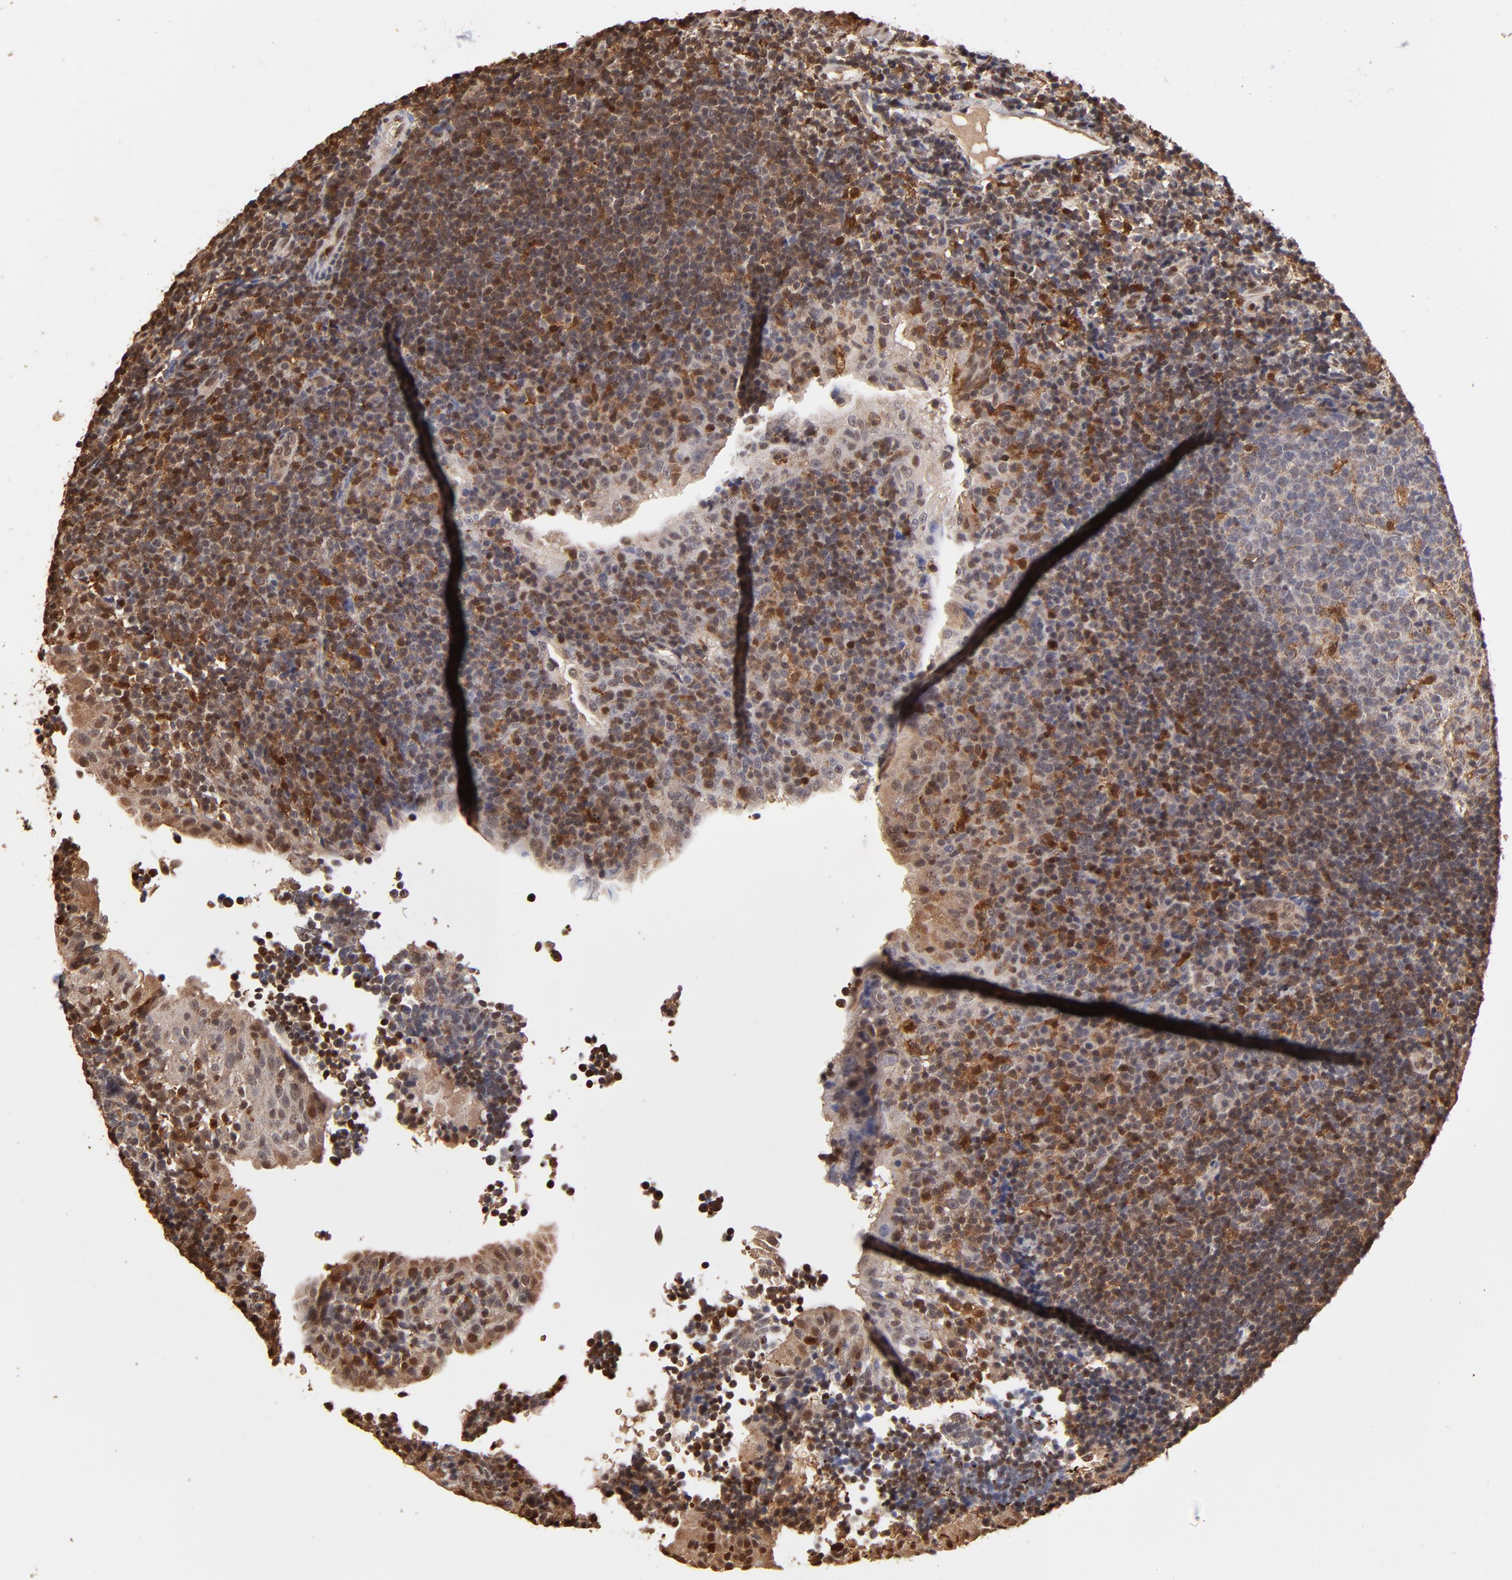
{"staining": {"intensity": "moderate", "quantity": "<25%", "location": "cytoplasmic/membranous,nuclear"}, "tissue": "tonsil", "cell_type": "Germinal center cells", "image_type": "normal", "snomed": [{"axis": "morphology", "description": "Normal tissue, NOS"}, {"axis": "topography", "description": "Tonsil"}], "caption": "Tonsil stained for a protein (brown) demonstrates moderate cytoplasmic/membranous,nuclear positive expression in about <25% of germinal center cells.", "gene": "CASP1", "patient": {"sex": "female", "age": 40}}